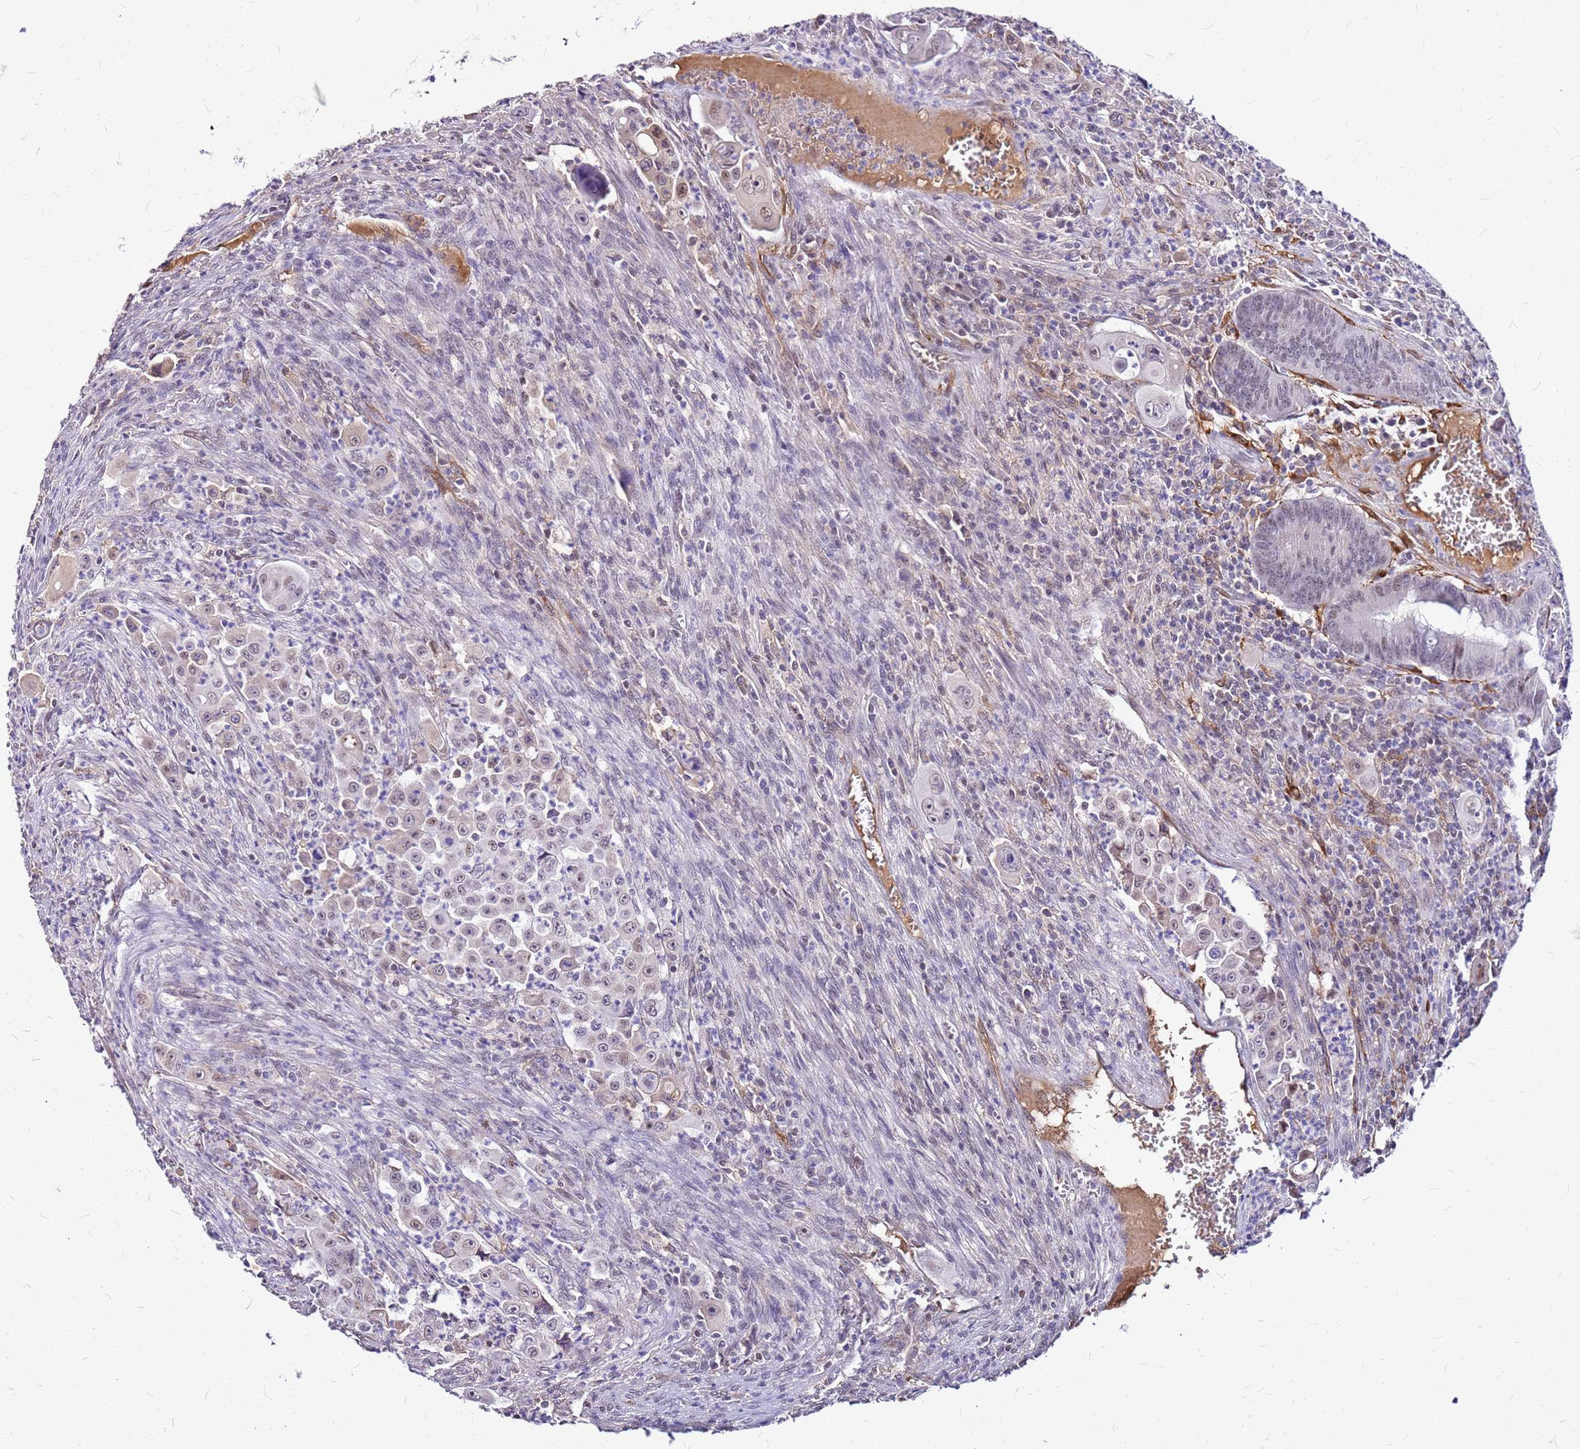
{"staining": {"intensity": "weak", "quantity": "<25%", "location": "nuclear"}, "tissue": "colorectal cancer", "cell_type": "Tumor cells", "image_type": "cancer", "snomed": [{"axis": "morphology", "description": "Adenocarcinoma, NOS"}, {"axis": "topography", "description": "Colon"}], "caption": "This is an immunohistochemistry histopathology image of human colorectal adenocarcinoma. There is no positivity in tumor cells.", "gene": "ALDH1A3", "patient": {"sex": "male", "age": 51}}